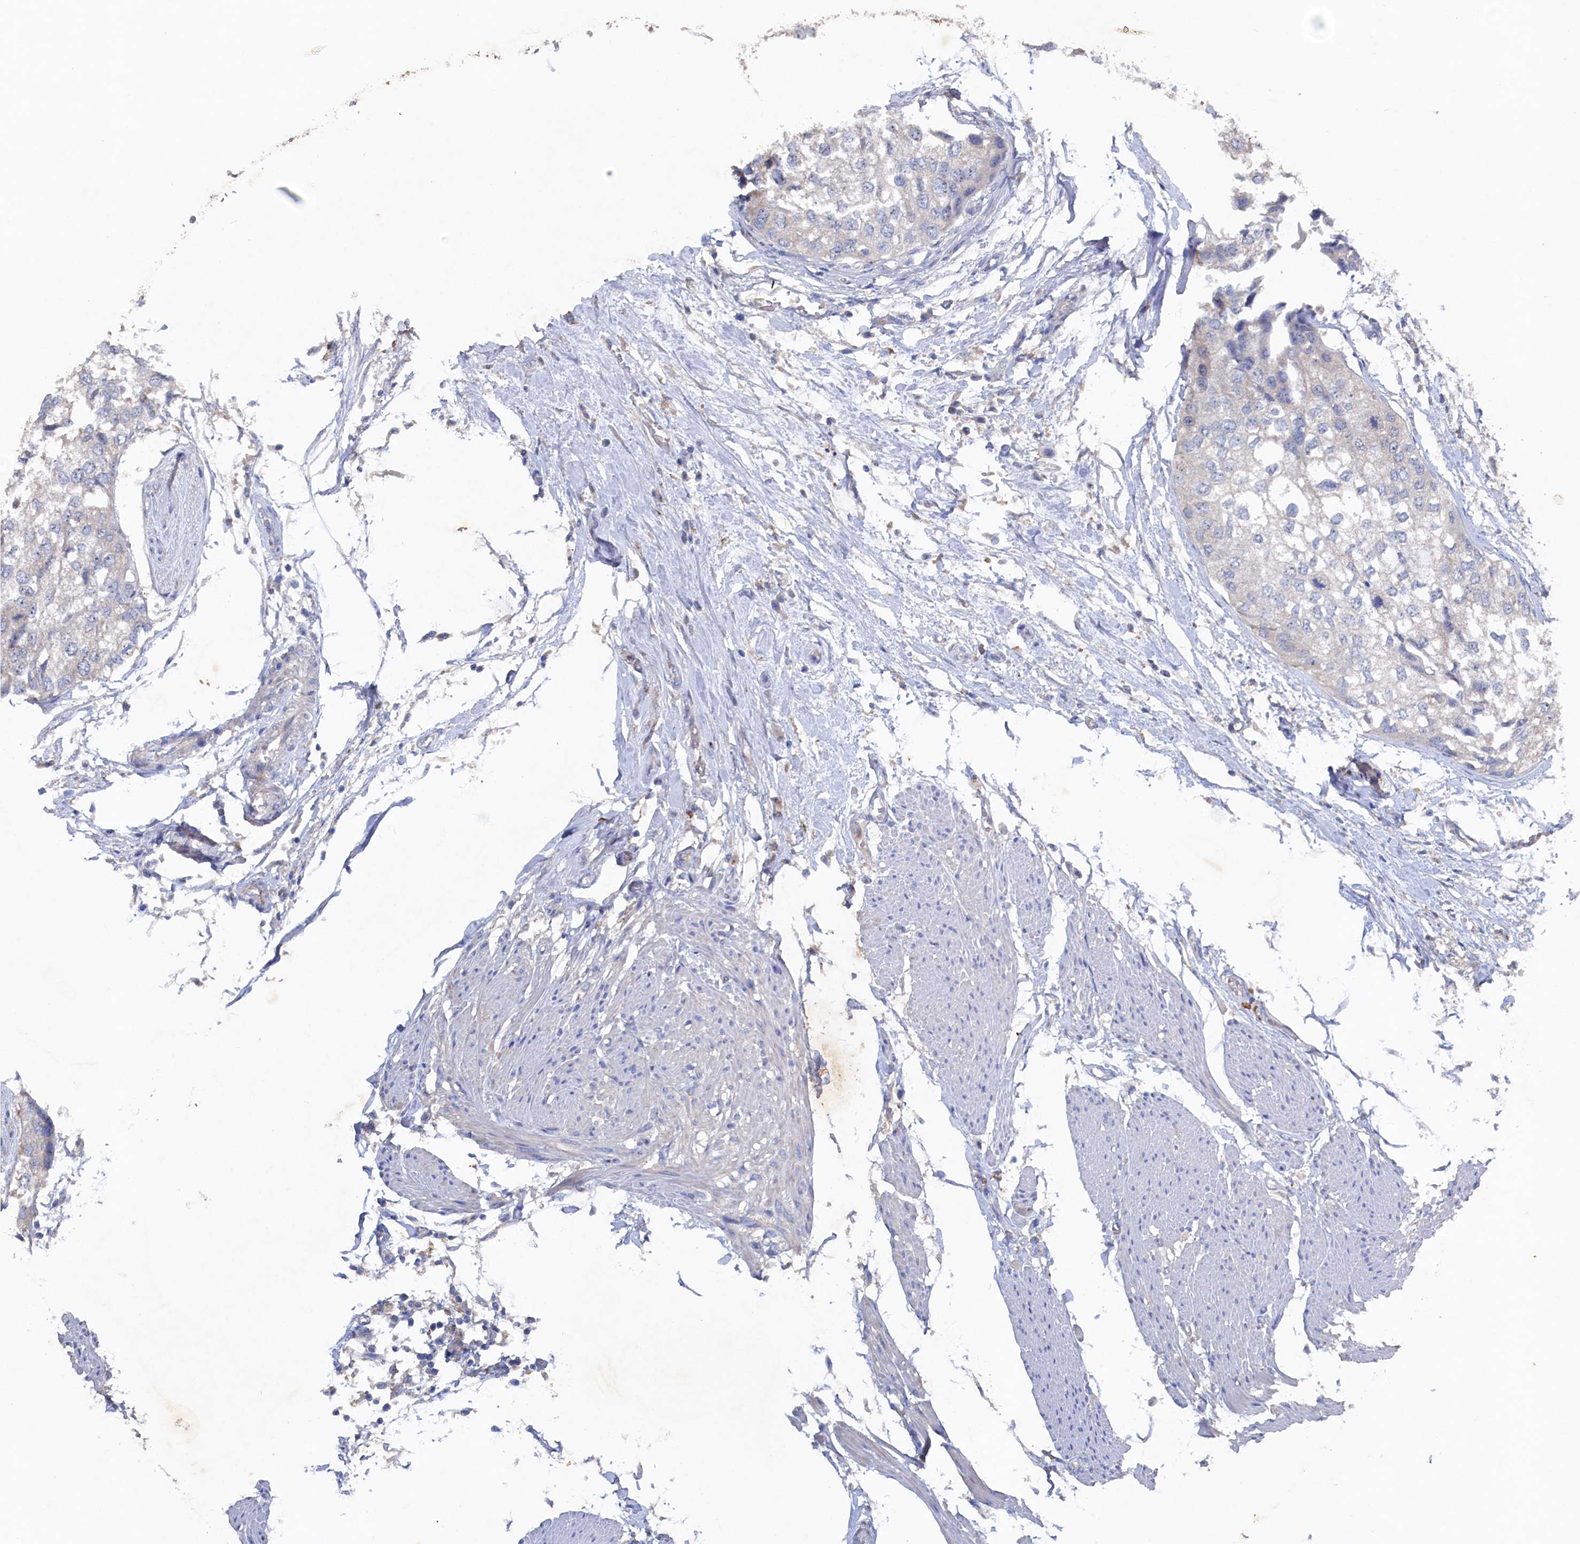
{"staining": {"intensity": "negative", "quantity": "none", "location": "none"}, "tissue": "urothelial cancer", "cell_type": "Tumor cells", "image_type": "cancer", "snomed": [{"axis": "morphology", "description": "Urothelial carcinoma, High grade"}, {"axis": "topography", "description": "Urinary bladder"}], "caption": "High-grade urothelial carcinoma stained for a protein using immunohistochemistry (IHC) demonstrates no expression tumor cells.", "gene": "CBLIF", "patient": {"sex": "male", "age": 64}}